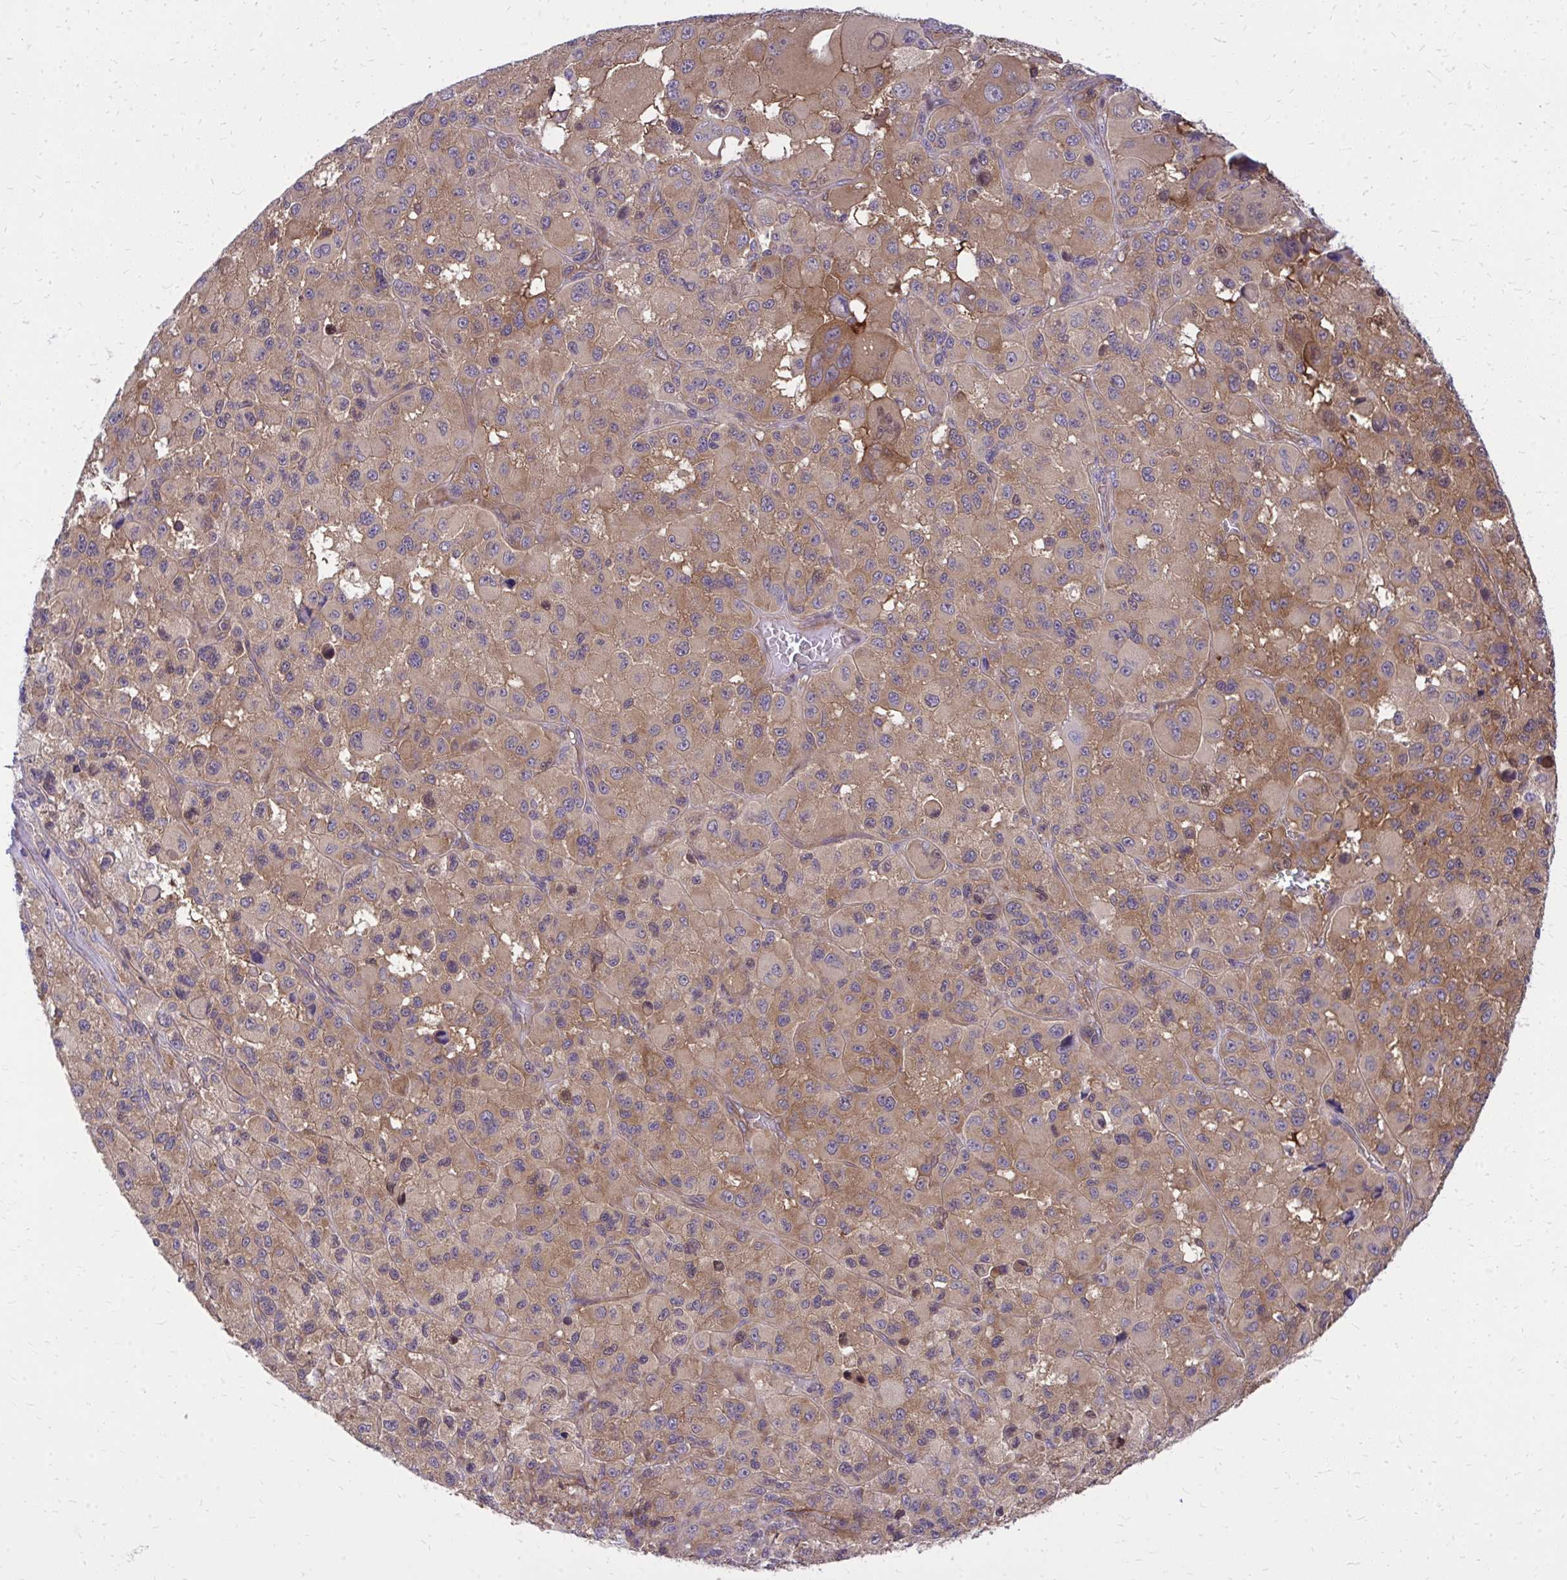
{"staining": {"intensity": "moderate", "quantity": ">75%", "location": "cytoplasmic/membranous"}, "tissue": "melanoma", "cell_type": "Tumor cells", "image_type": "cancer", "snomed": [{"axis": "morphology", "description": "Malignant melanoma, Metastatic site"}, {"axis": "topography", "description": "Lymph node"}], "caption": "Malignant melanoma (metastatic site) stained with a brown dye exhibits moderate cytoplasmic/membranous positive staining in about >75% of tumor cells.", "gene": "PPP5C", "patient": {"sex": "female", "age": 65}}